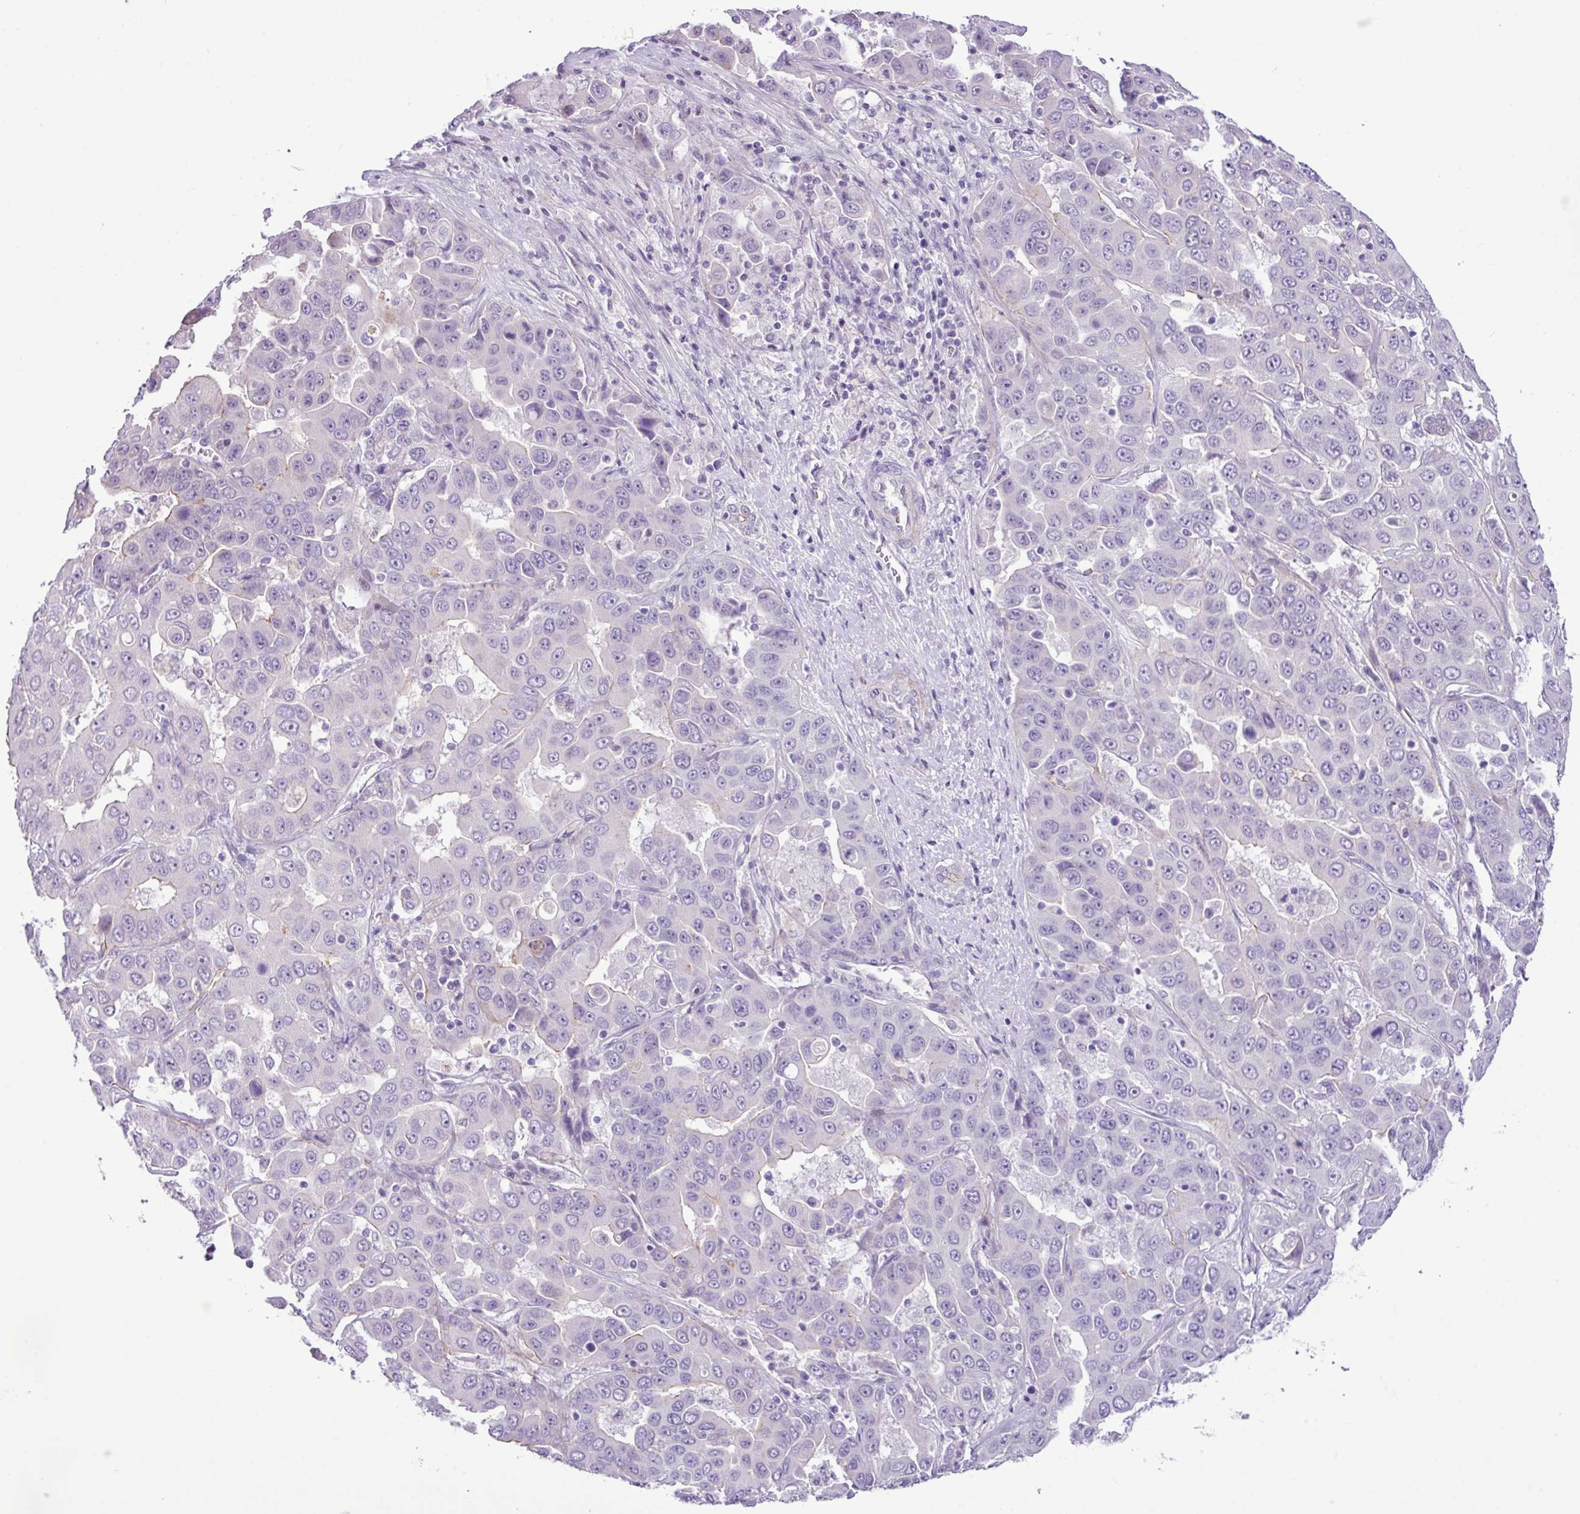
{"staining": {"intensity": "negative", "quantity": "none", "location": "none"}, "tissue": "liver cancer", "cell_type": "Tumor cells", "image_type": "cancer", "snomed": [{"axis": "morphology", "description": "Cholangiocarcinoma"}, {"axis": "topography", "description": "Liver"}], "caption": "Photomicrograph shows no protein positivity in tumor cells of liver cancer (cholangiocarcinoma) tissue.", "gene": "YLPM1", "patient": {"sex": "female", "age": 52}}